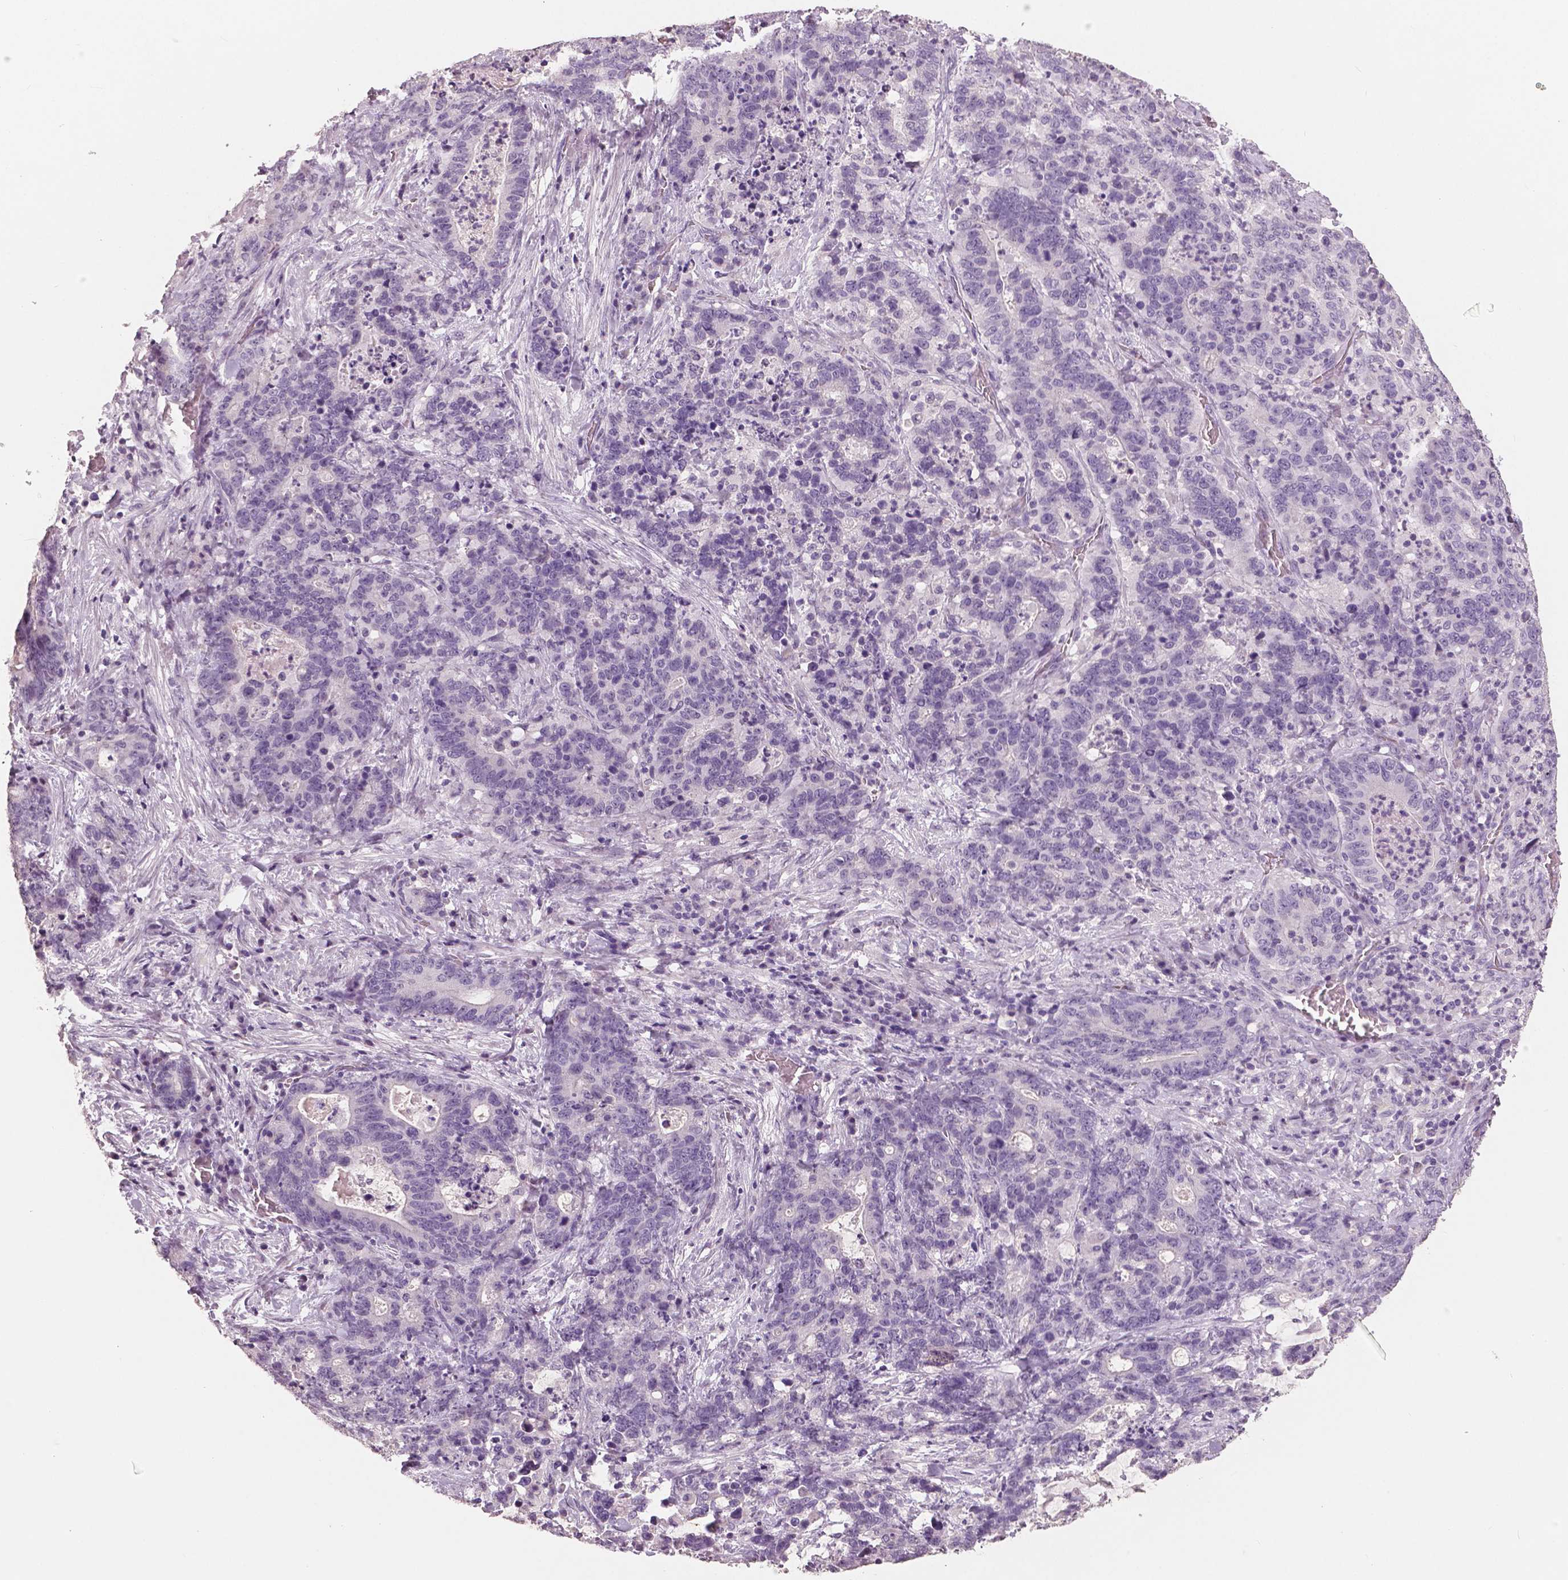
{"staining": {"intensity": "negative", "quantity": "none", "location": "none"}, "tissue": "stomach cancer", "cell_type": "Tumor cells", "image_type": "cancer", "snomed": [{"axis": "morphology", "description": "Normal tissue, NOS"}, {"axis": "morphology", "description": "Adenocarcinoma, NOS"}, {"axis": "topography", "description": "Stomach"}], "caption": "Micrograph shows no protein positivity in tumor cells of stomach adenocarcinoma tissue.", "gene": "NECAB1", "patient": {"sex": "female", "age": 64}}